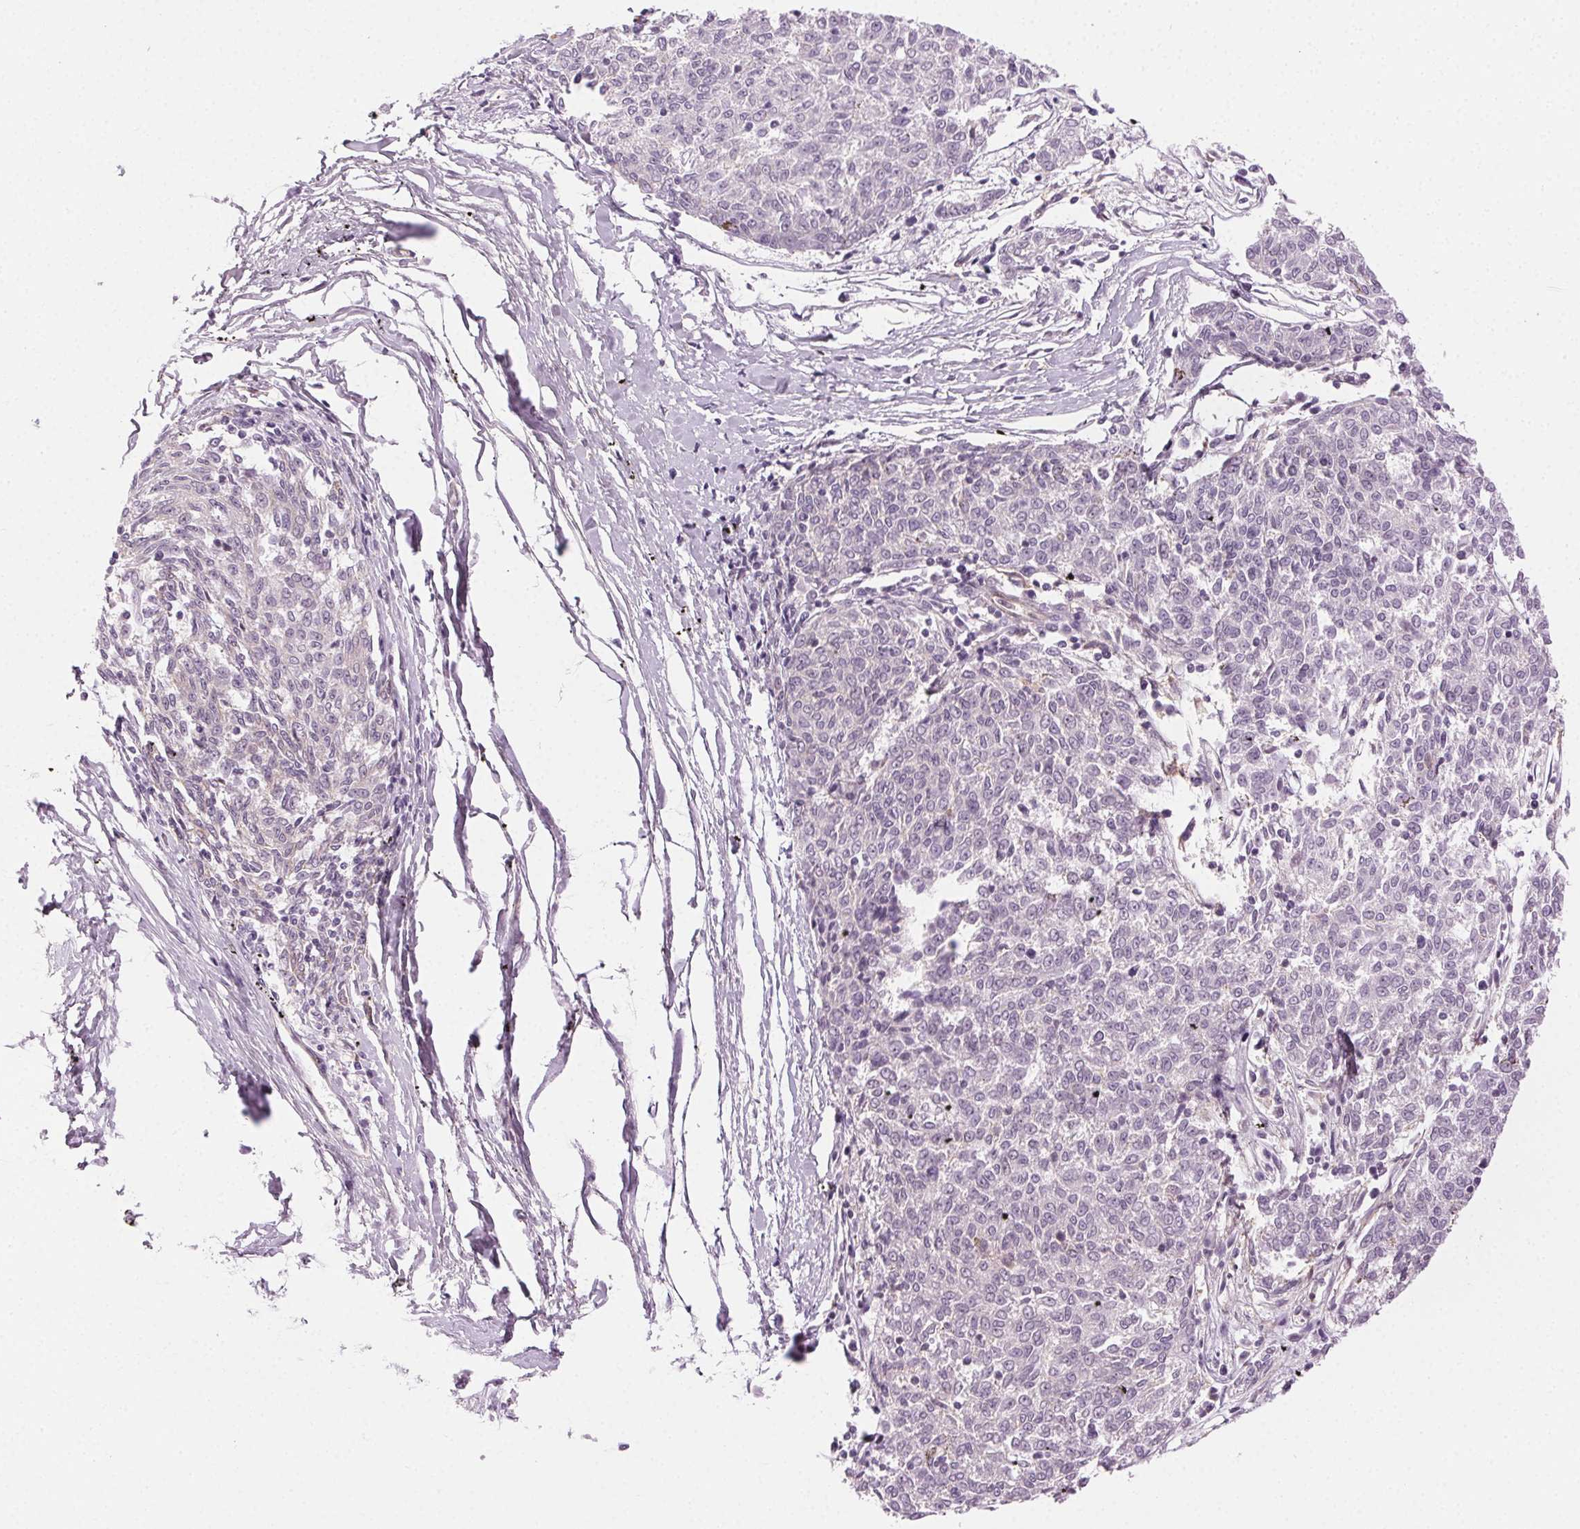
{"staining": {"intensity": "negative", "quantity": "none", "location": "none"}, "tissue": "melanoma", "cell_type": "Tumor cells", "image_type": "cancer", "snomed": [{"axis": "morphology", "description": "Malignant melanoma, NOS"}, {"axis": "topography", "description": "Skin"}], "caption": "The histopathology image shows no significant staining in tumor cells of melanoma.", "gene": "AIF1L", "patient": {"sex": "female", "age": 72}}